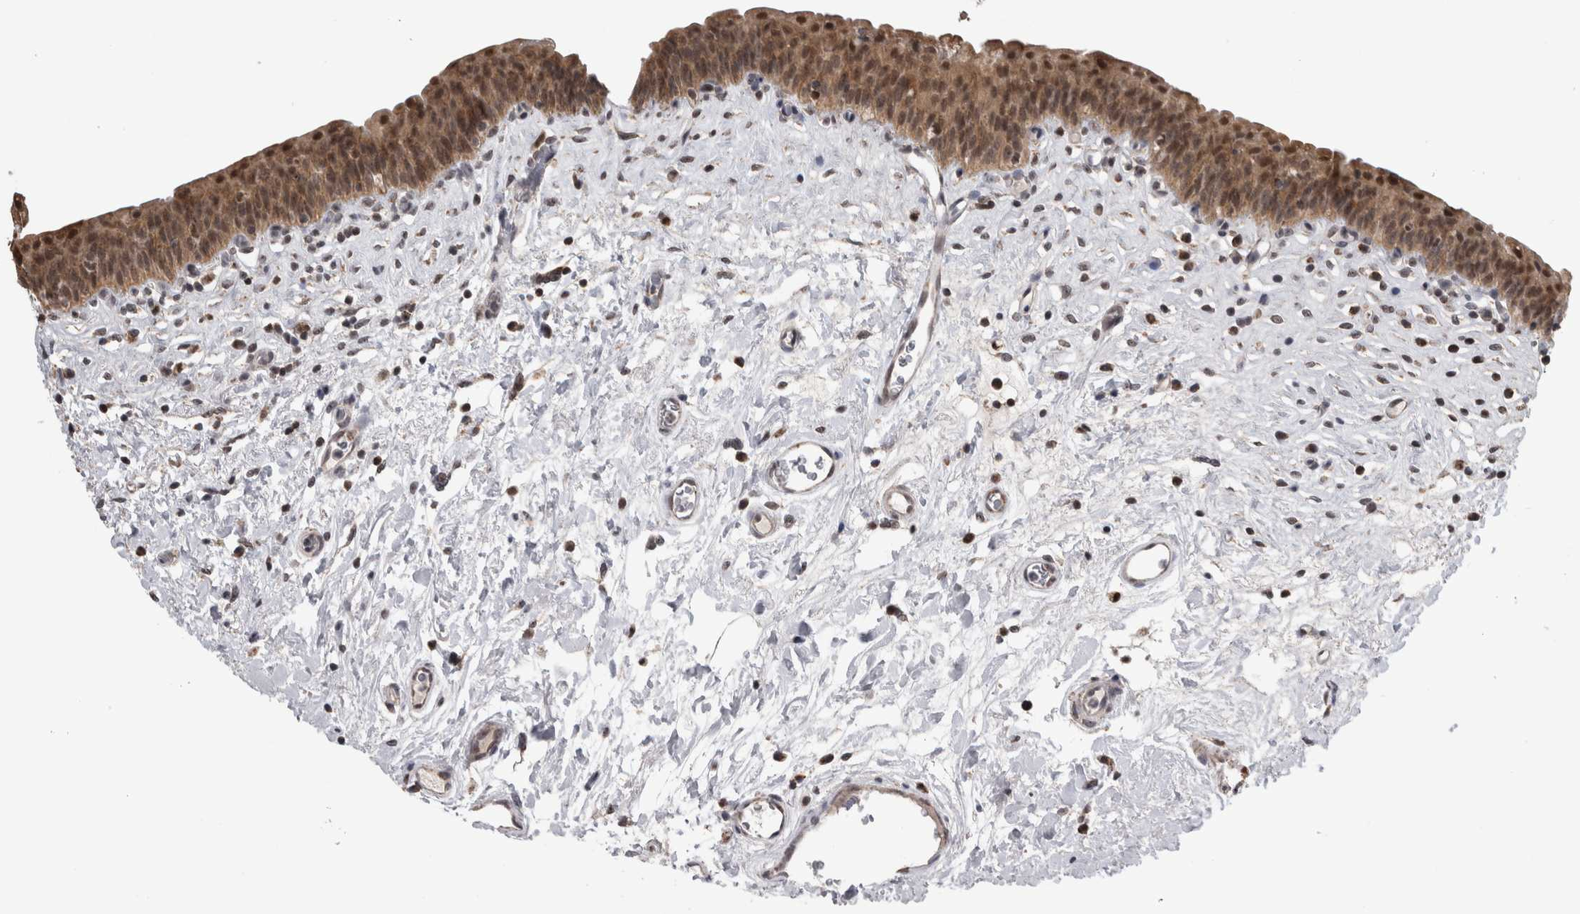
{"staining": {"intensity": "strong", "quantity": ">75%", "location": "cytoplasmic/membranous"}, "tissue": "urinary bladder", "cell_type": "Urothelial cells", "image_type": "normal", "snomed": [{"axis": "morphology", "description": "Normal tissue, NOS"}, {"axis": "topography", "description": "Urinary bladder"}], "caption": "The image reveals staining of normal urinary bladder, revealing strong cytoplasmic/membranous protein staining (brown color) within urothelial cells.", "gene": "OR2K2", "patient": {"sex": "male", "age": 83}}